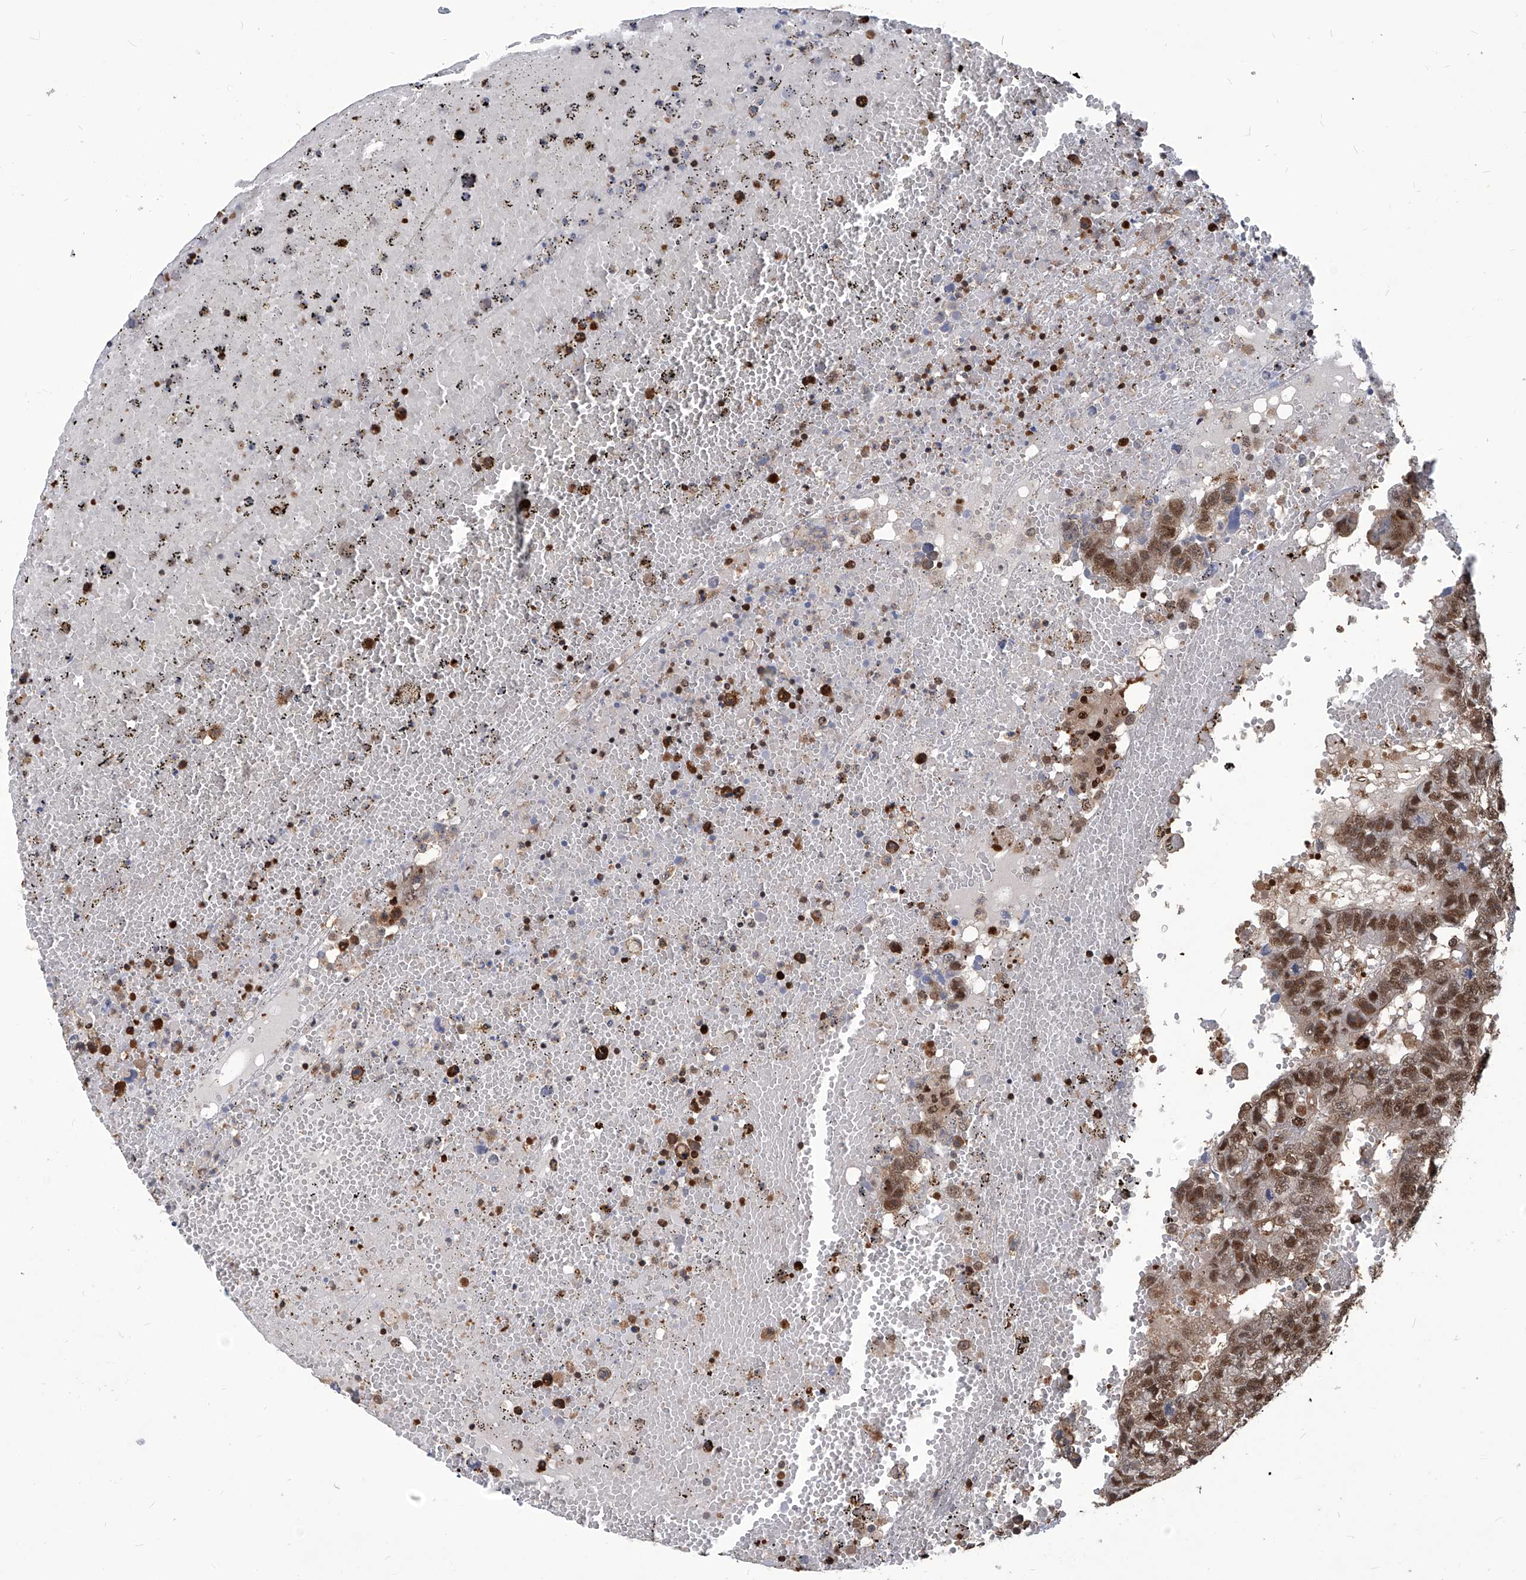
{"staining": {"intensity": "moderate", "quantity": ">75%", "location": "nuclear"}, "tissue": "testis cancer", "cell_type": "Tumor cells", "image_type": "cancer", "snomed": [{"axis": "morphology", "description": "Carcinoma, Embryonal, NOS"}, {"axis": "topography", "description": "Testis"}], "caption": "Immunohistochemistry (IHC) image of testis cancer (embryonal carcinoma) stained for a protein (brown), which exhibits medium levels of moderate nuclear staining in approximately >75% of tumor cells.", "gene": "PSMB1", "patient": {"sex": "male", "age": 25}}